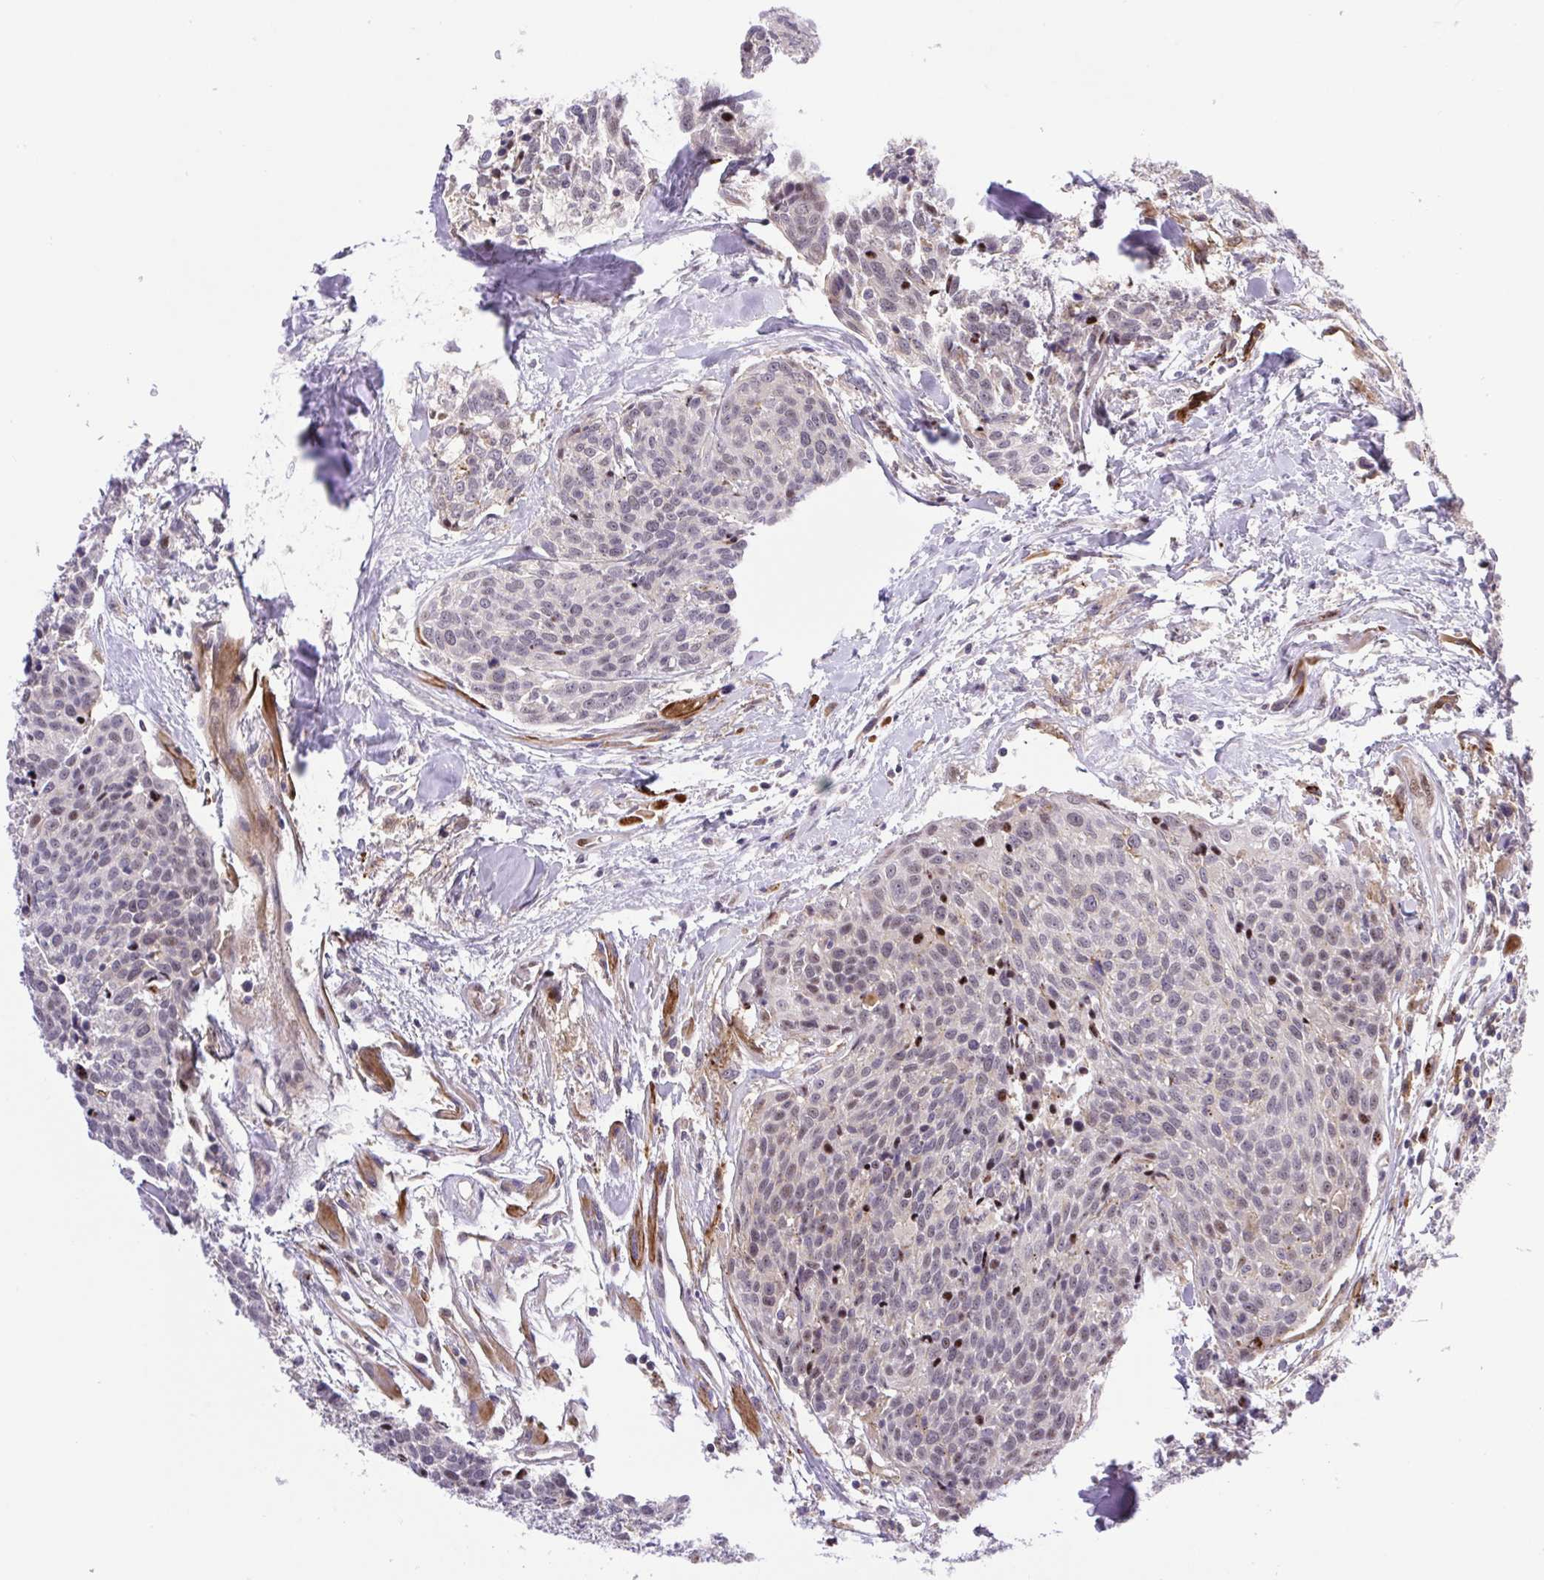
{"staining": {"intensity": "negative", "quantity": "none", "location": "none"}, "tissue": "head and neck cancer", "cell_type": "Tumor cells", "image_type": "cancer", "snomed": [{"axis": "morphology", "description": "Squamous cell carcinoma, NOS"}, {"axis": "topography", "description": "Oral tissue"}, {"axis": "topography", "description": "Head-Neck"}], "caption": "Tumor cells are negative for protein expression in human squamous cell carcinoma (head and neck). The staining was performed using DAB (3,3'-diaminobenzidine) to visualize the protein expression in brown, while the nuclei were stained in blue with hematoxylin (Magnification: 20x).", "gene": "ERG", "patient": {"sex": "male", "age": 64}}